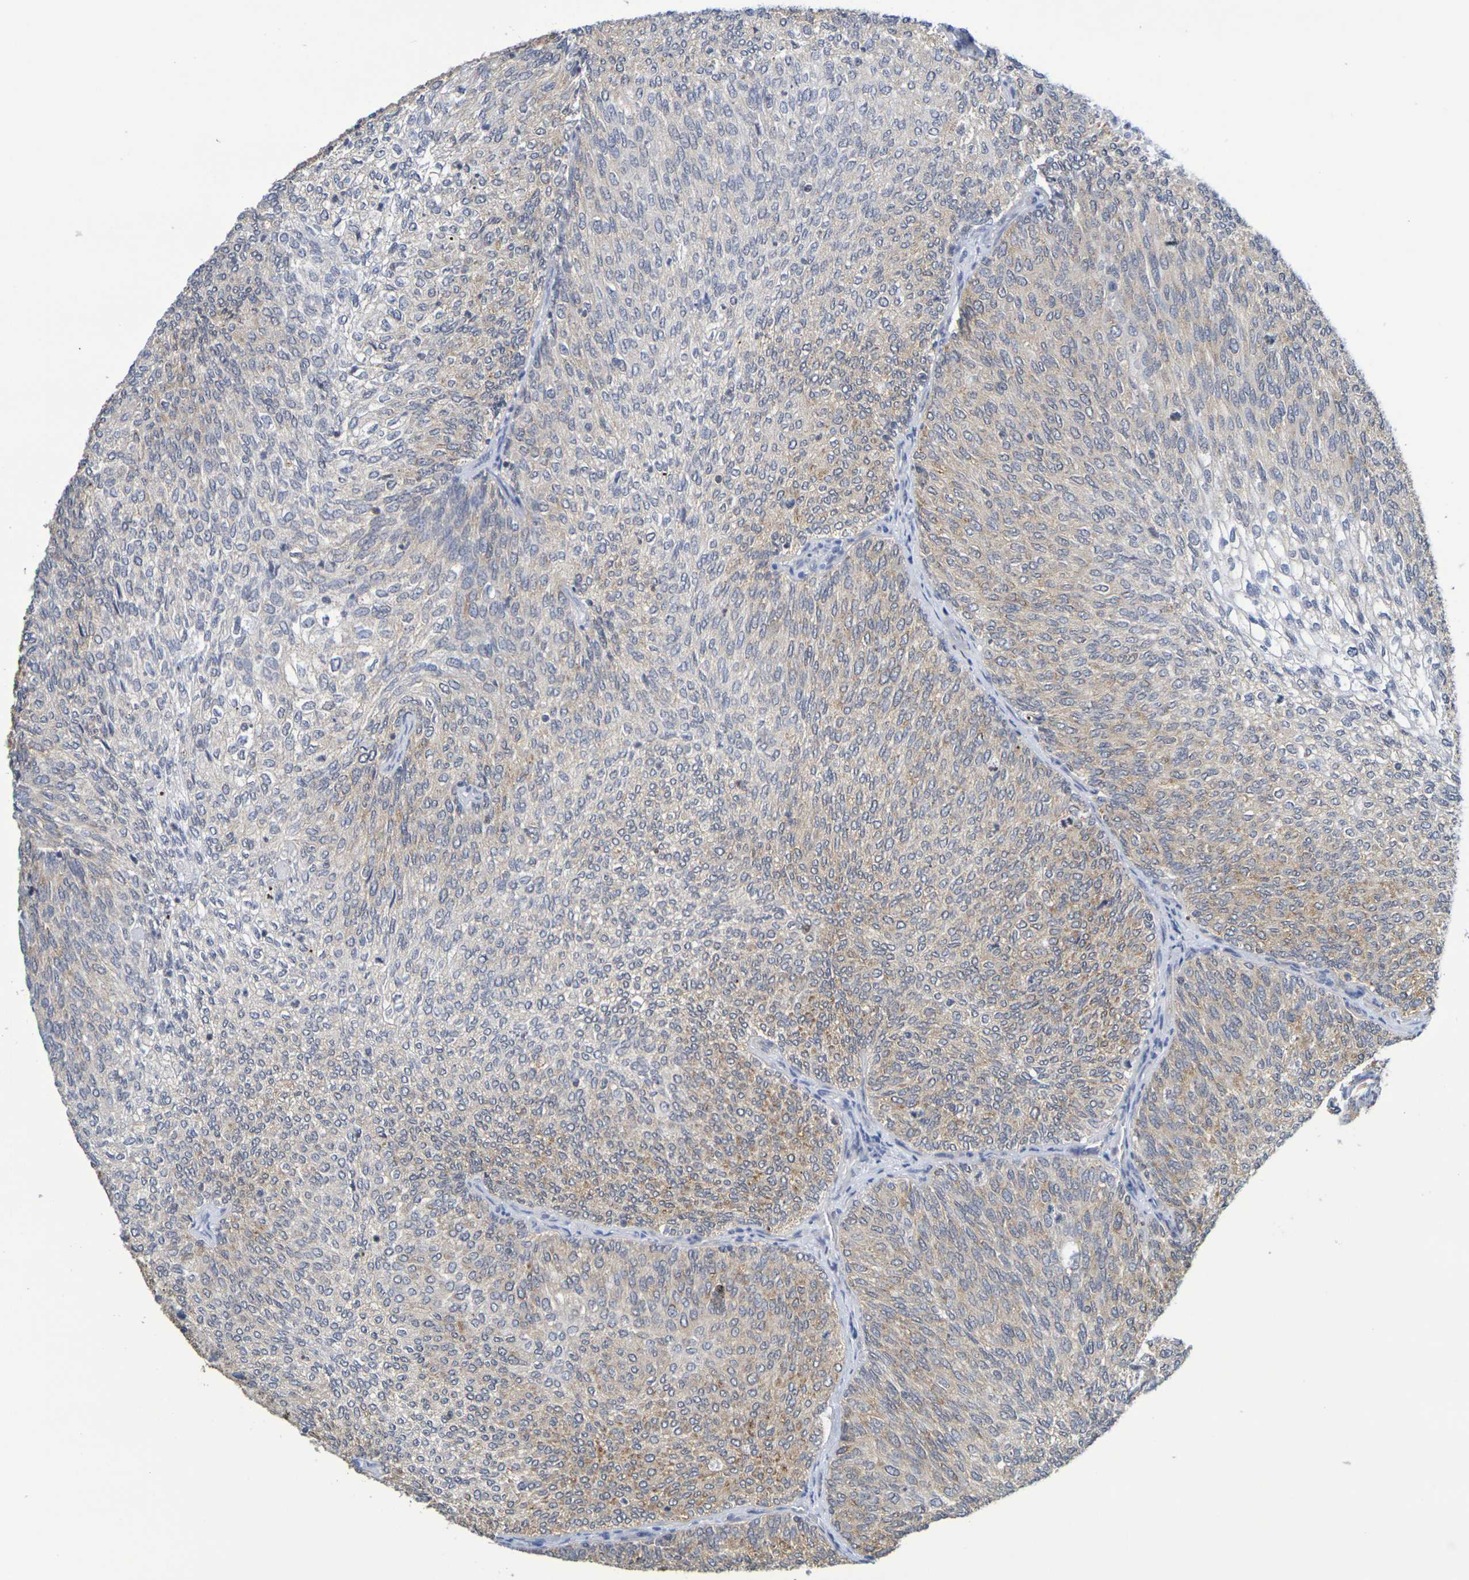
{"staining": {"intensity": "moderate", "quantity": ">75%", "location": "cytoplasmic/membranous"}, "tissue": "urothelial cancer", "cell_type": "Tumor cells", "image_type": "cancer", "snomed": [{"axis": "morphology", "description": "Urothelial carcinoma, Low grade"}, {"axis": "topography", "description": "Urinary bladder"}], "caption": "Immunohistochemical staining of human urothelial cancer demonstrates moderate cytoplasmic/membranous protein expression in about >75% of tumor cells.", "gene": "CHRNB1", "patient": {"sex": "female", "age": 79}}